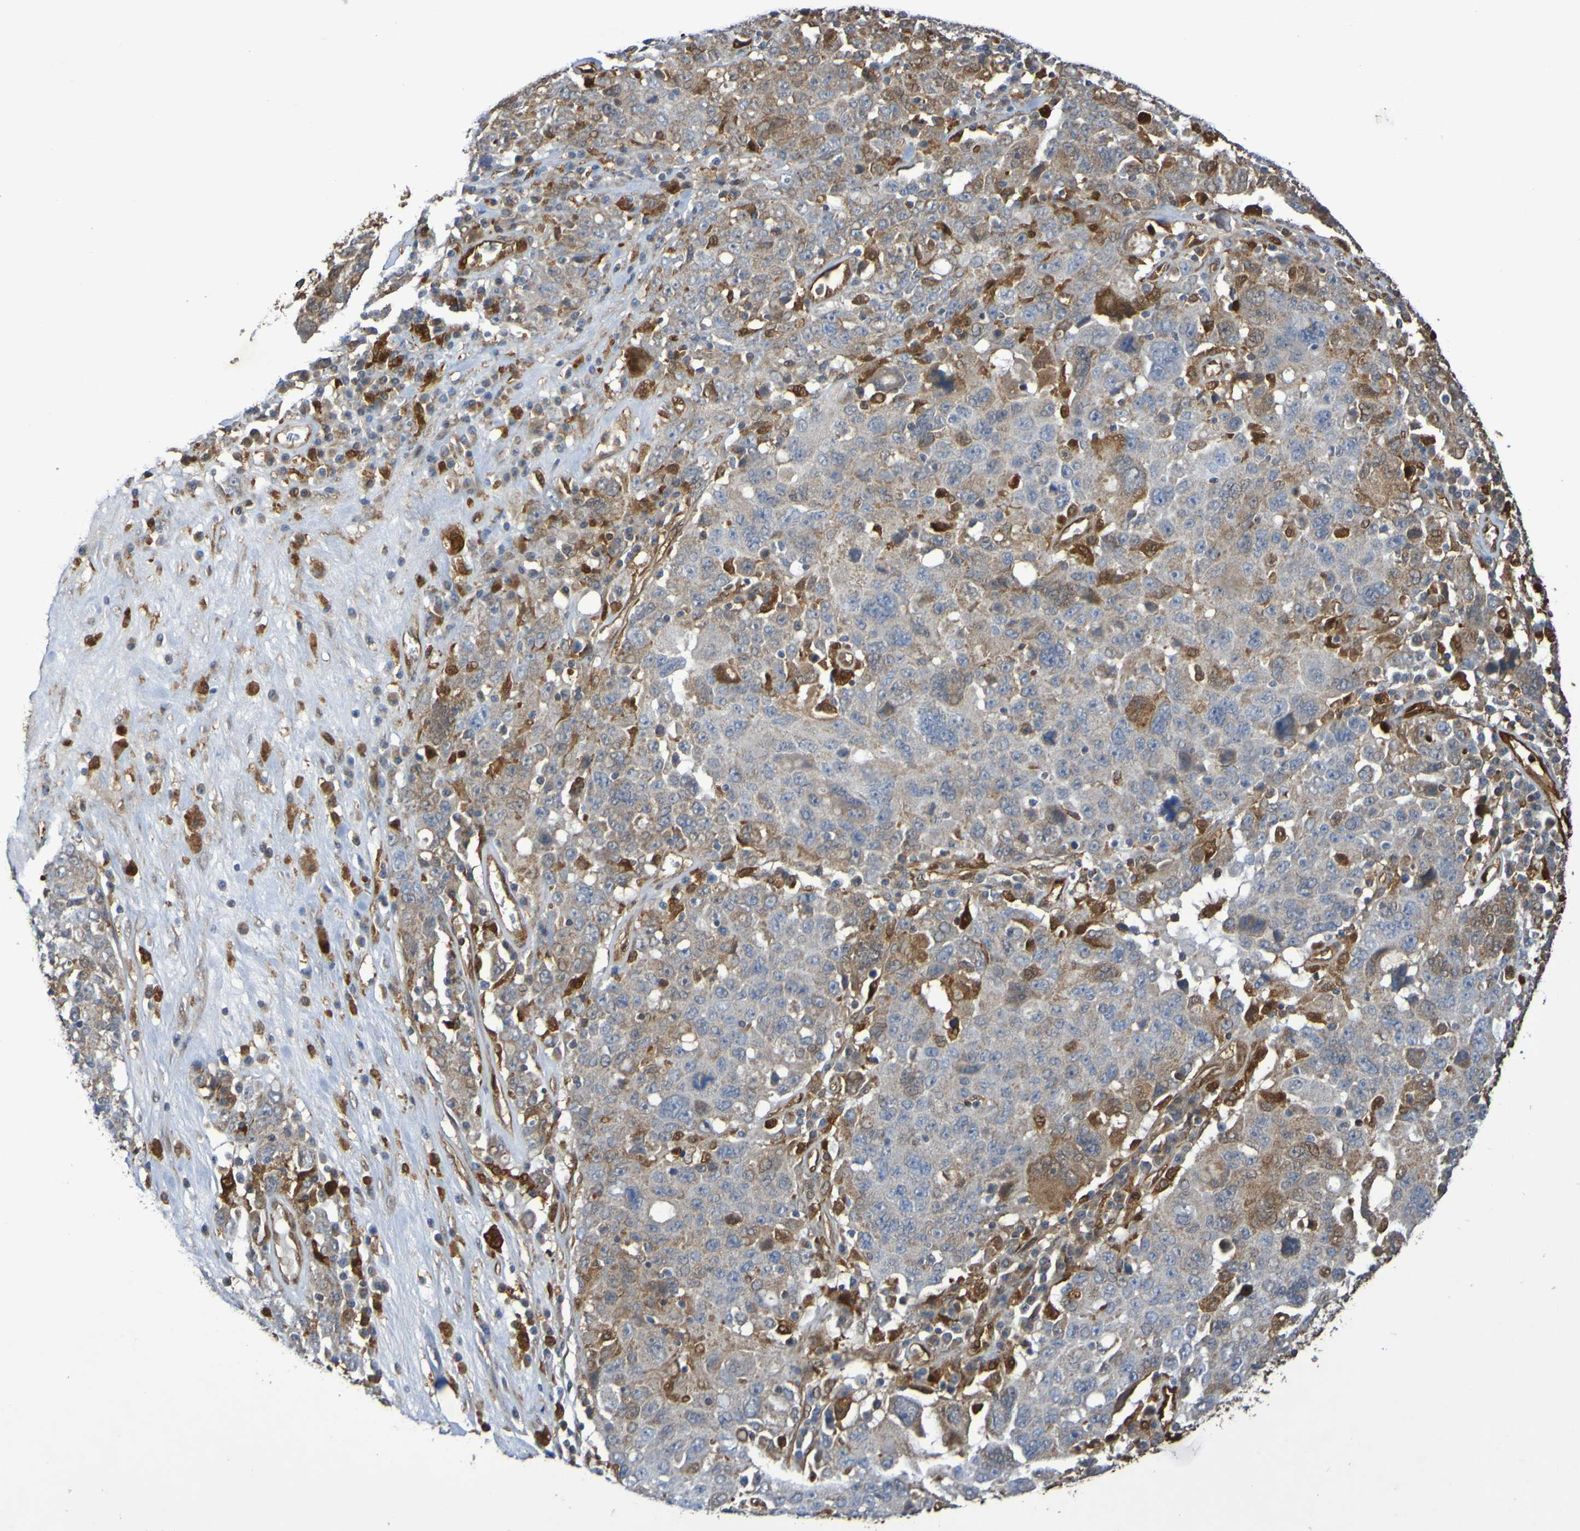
{"staining": {"intensity": "moderate", "quantity": "25%-75%", "location": "cytoplasmic/membranous"}, "tissue": "ovarian cancer", "cell_type": "Tumor cells", "image_type": "cancer", "snomed": [{"axis": "morphology", "description": "Carcinoma, endometroid"}, {"axis": "topography", "description": "Ovary"}], "caption": "About 25%-75% of tumor cells in human ovarian cancer demonstrate moderate cytoplasmic/membranous protein expression as visualized by brown immunohistochemical staining.", "gene": "SERPINB6", "patient": {"sex": "female", "age": 62}}